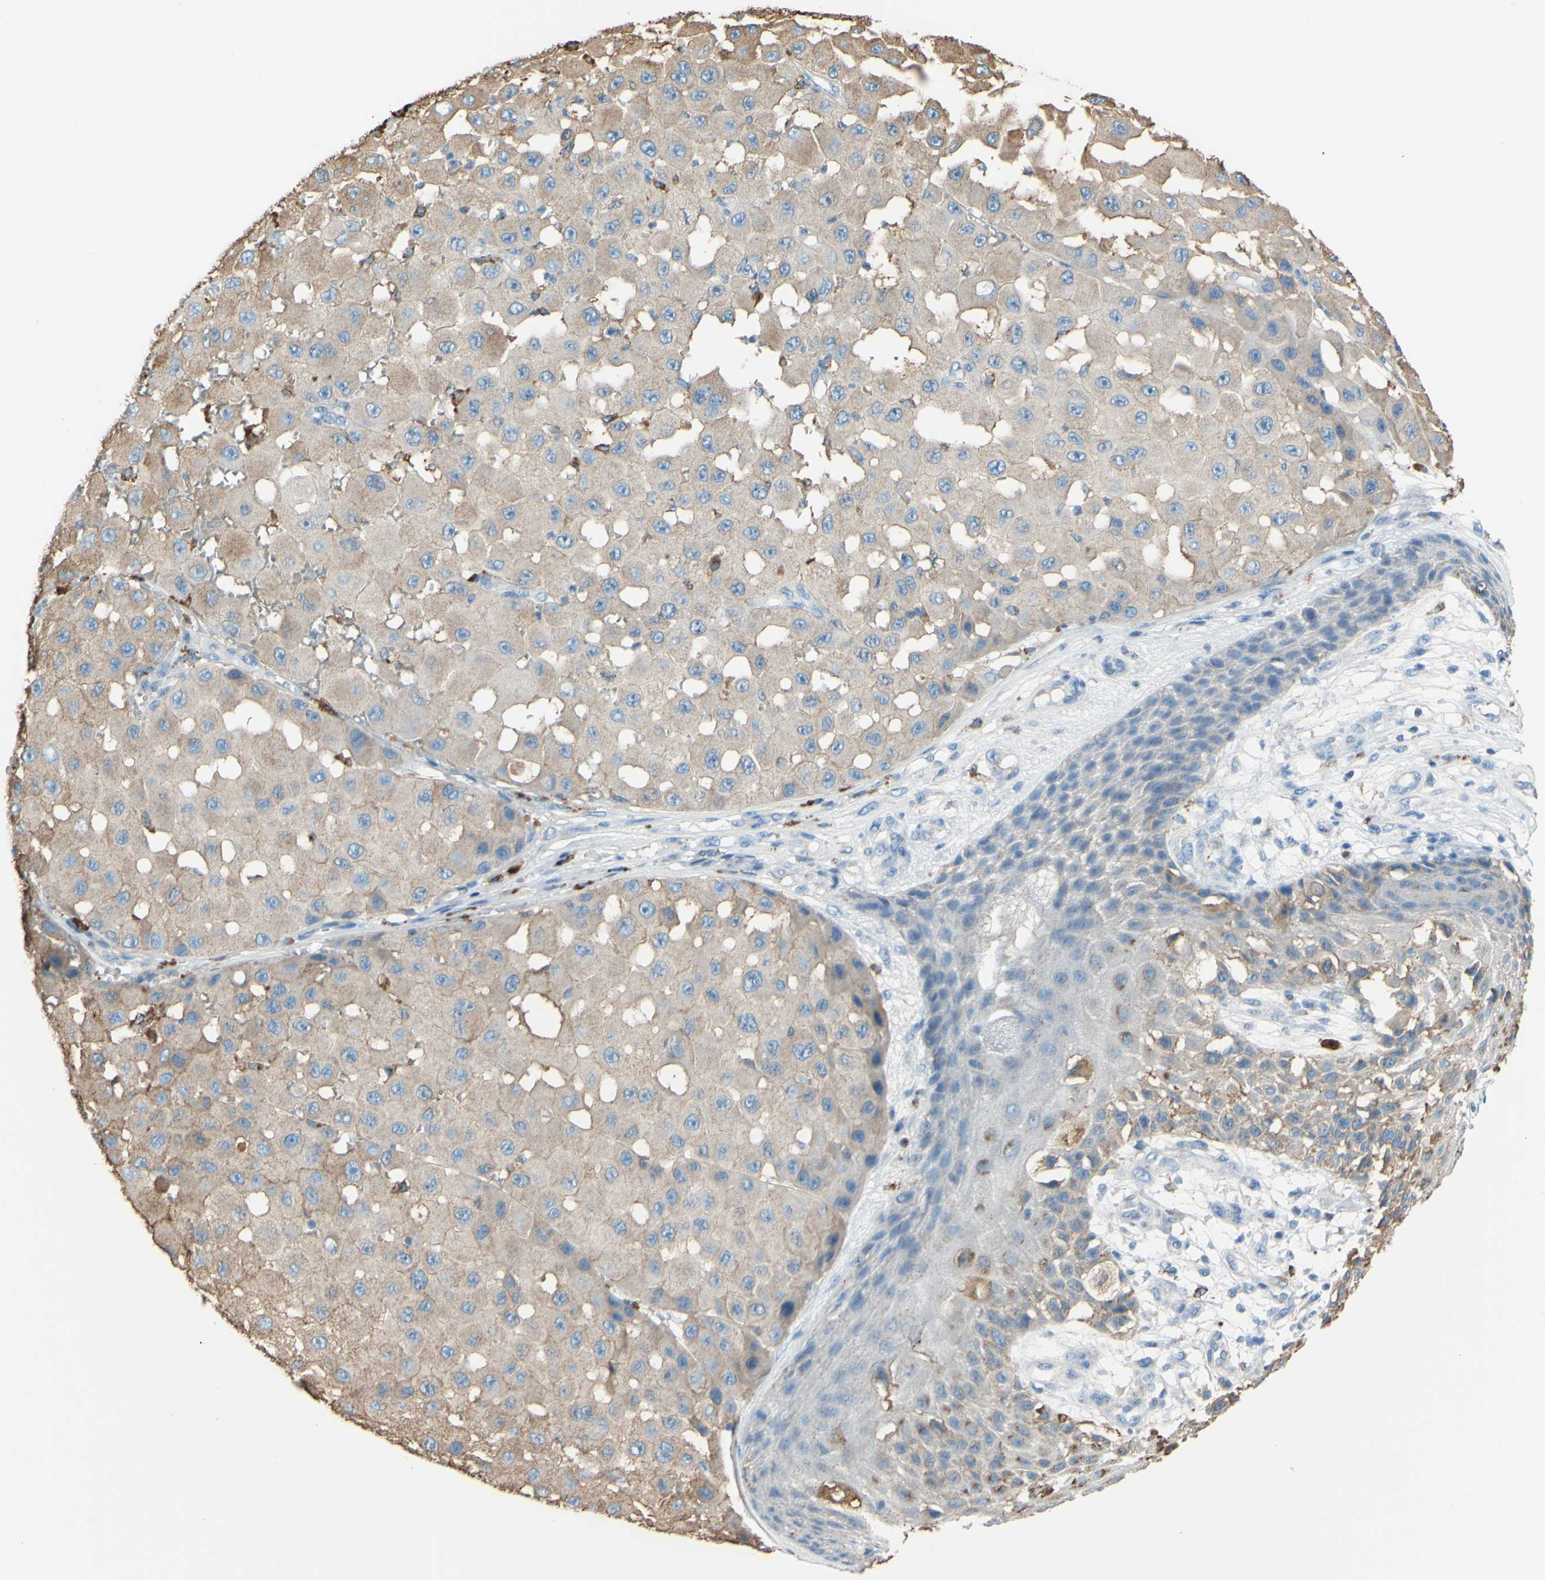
{"staining": {"intensity": "weak", "quantity": ">75%", "location": "cytoplasmic/membranous"}, "tissue": "melanoma", "cell_type": "Tumor cells", "image_type": "cancer", "snomed": [{"axis": "morphology", "description": "Malignant melanoma, NOS"}, {"axis": "topography", "description": "Skin"}], "caption": "Human melanoma stained with a brown dye demonstrates weak cytoplasmic/membranous positive positivity in approximately >75% of tumor cells.", "gene": "CTSD", "patient": {"sex": "female", "age": 81}}